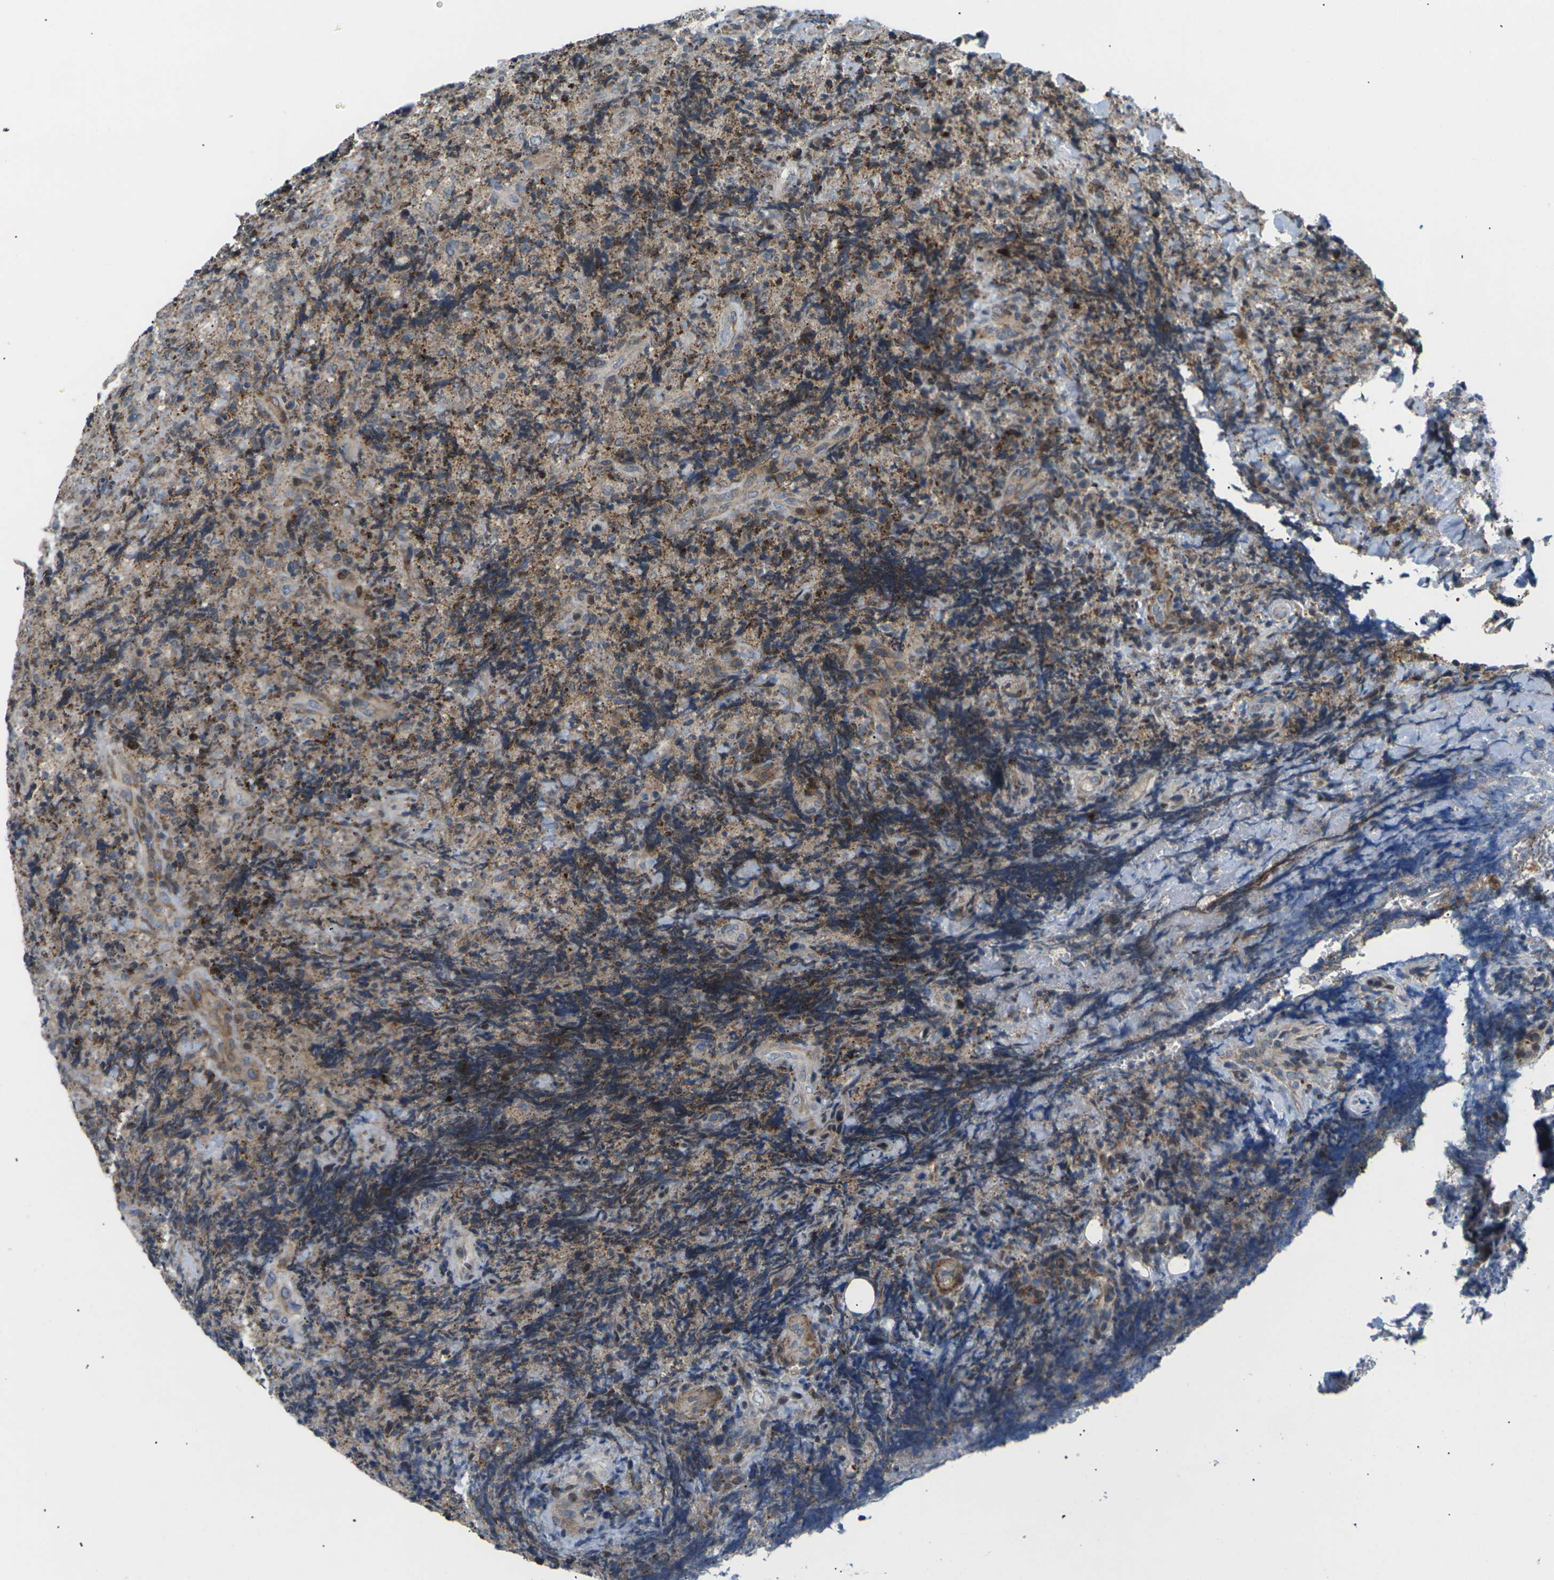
{"staining": {"intensity": "moderate", "quantity": "<25%", "location": "cytoplasmic/membranous"}, "tissue": "lymphoma", "cell_type": "Tumor cells", "image_type": "cancer", "snomed": [{"axis": "morphology", "description": "Malignant lymphoma, non-Hodgkin's type, High grade"}, {"axis": "topography", "description": "Tonsil"}], "caption": "Moderate cytoplasmic/membranous positivity for a protein is appreciated in about <25% of tumor cells of high-grade malignant lymphoma, non-Hodgkin's type using immunohistochemistry (IHC).", "gene": "RPS6KA3", "patient": {"sex": "female", "age": 36}}